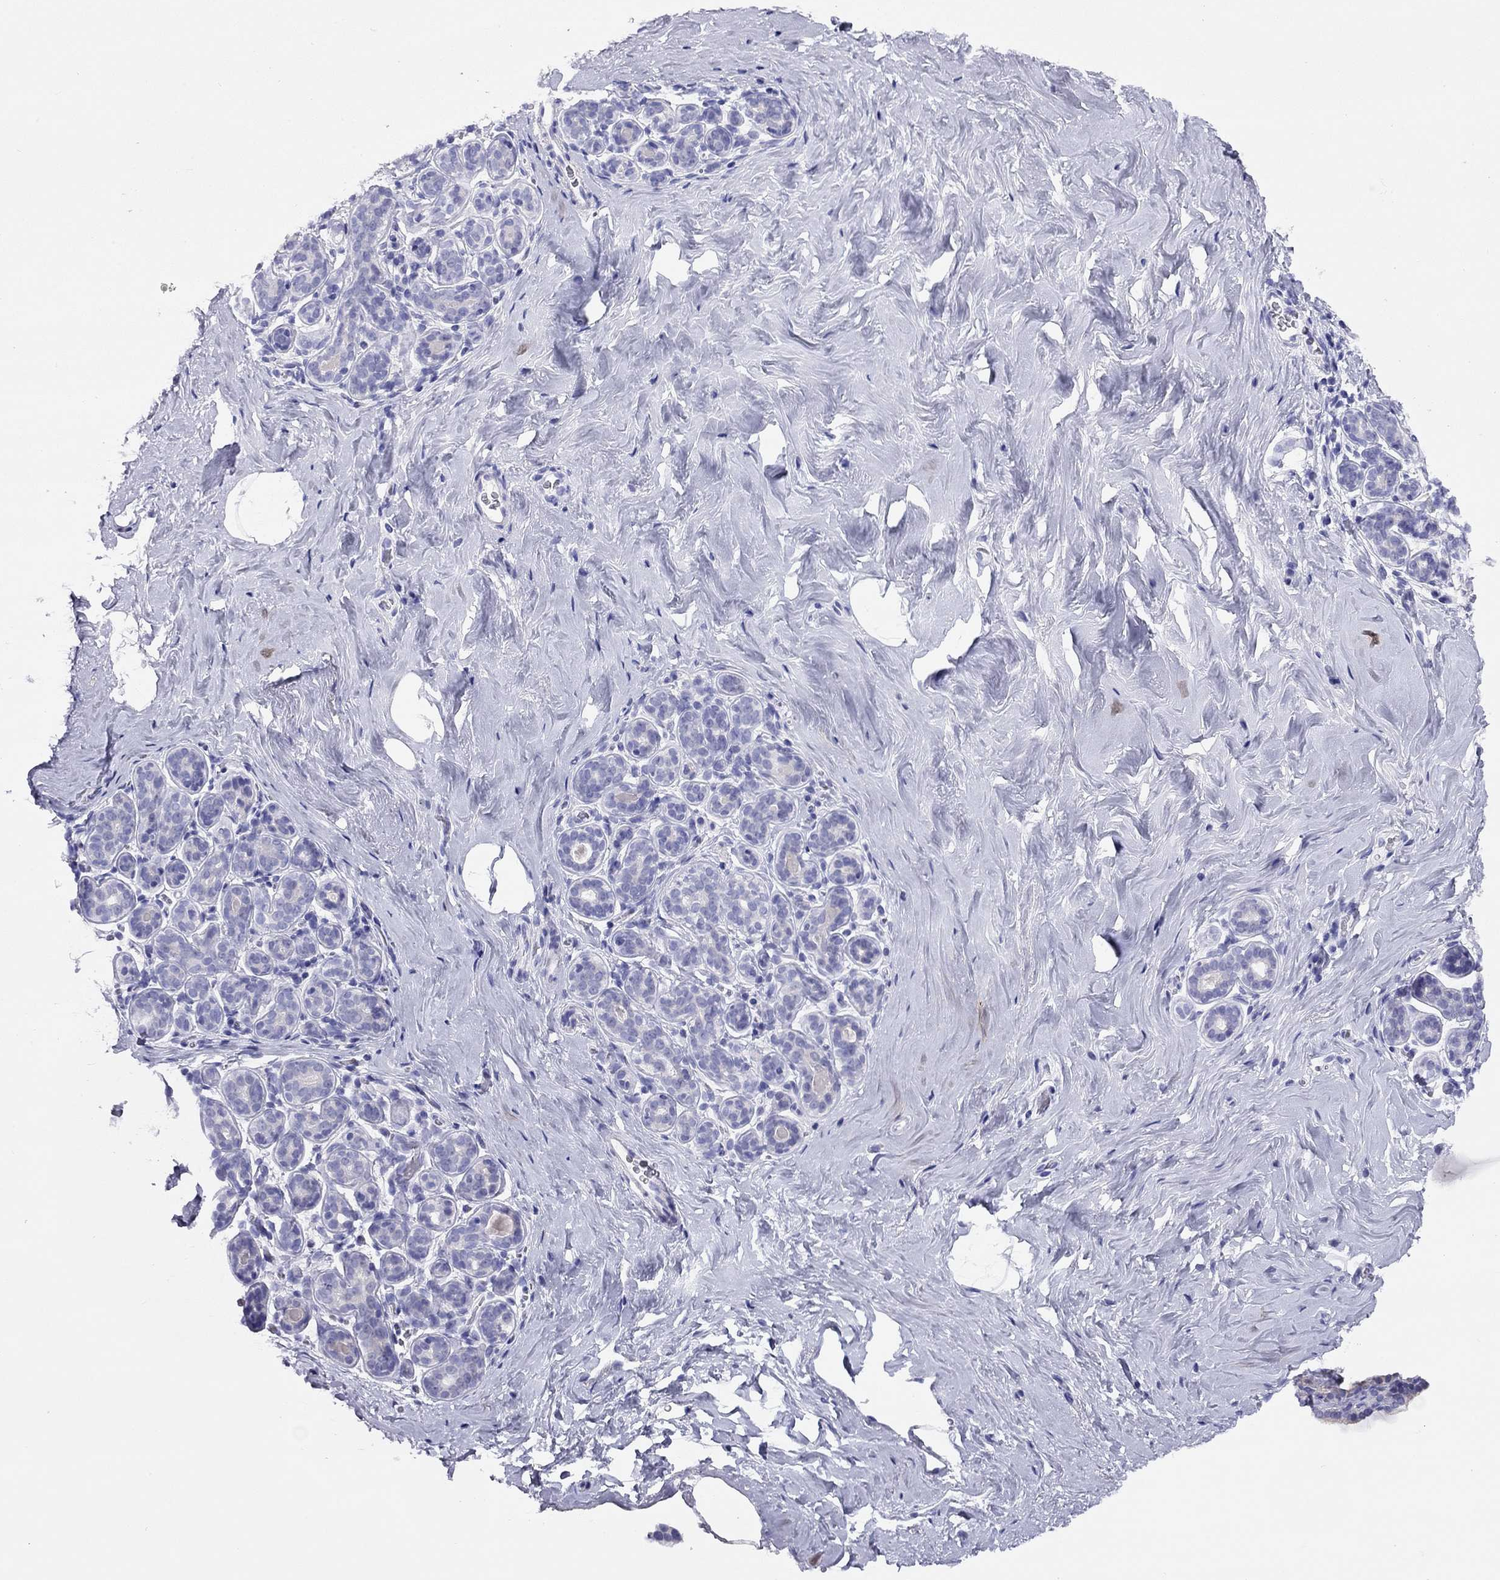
{"staining": {"intensity": "negative", "quantity": "none", "location": "none"}, "tissue": "breast", "cell_type": "Adipocytes", "image_type": "normal", "snomed": [{"axis": "morphology", "description": "Normal tissue, NOS"}, {"axis": "topography", "description": "Skin"}, {"axis": "topography", "description": "Breast"}], "caption": "DAB immunohistochemical staining of normal human breast reveals no significant expression in adipocytes. Brightfield microscopy of immunohistochemistry stained with DAB (3,3'-diaminobenzidine) (brown) and hematoxylin (blue), captured at high magnification.", "gene": "LRIT2", "patient": {"sex": "female", "age": 43}}